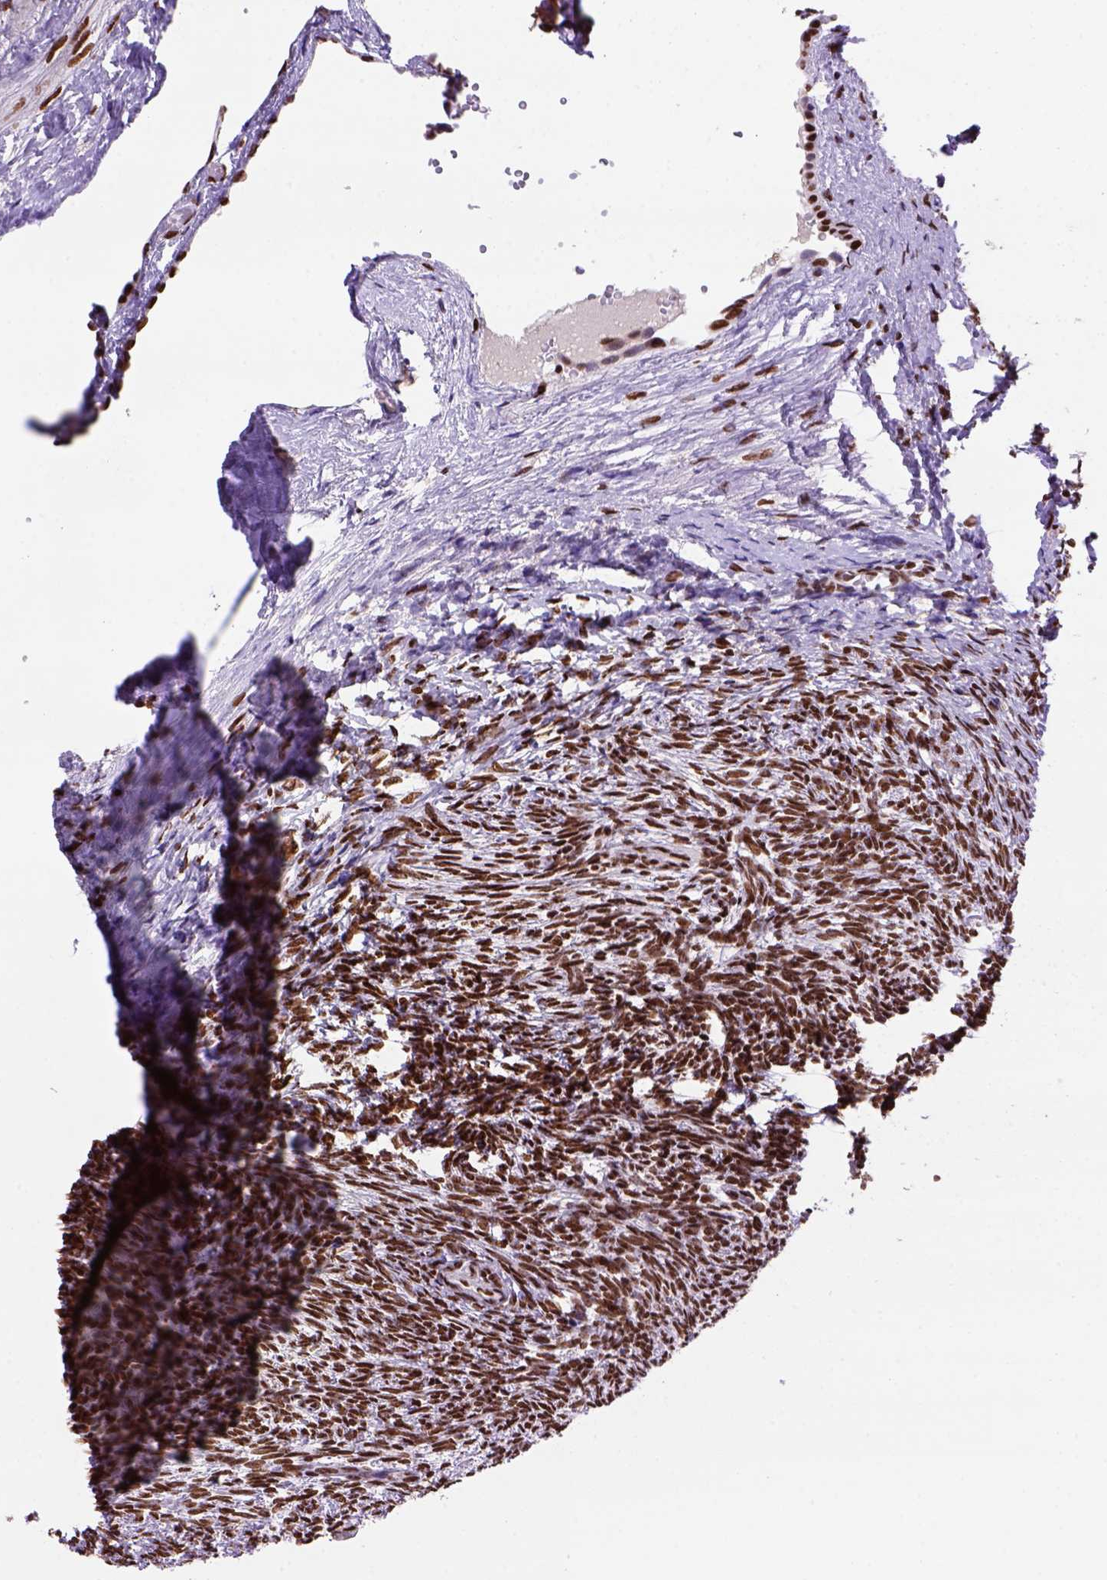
{"staining": {"intensity": "strong", "quantity": ">75%", "location": "nuclear"}, "tissue": "ovary", "cell_type": "Ovarian stroma cells", "image_type": "normal", "snomed": [{"axis": "morphology", "description": "Normal tissue, NOS"}, {"axis": "topography", "description": "Ovary"}], "caption": "Immunohistochemistry staining of normal ovary, which reveals high levels of strong nuclear expression in about >75% of ovarian stroma cells indicating strong nuclear protein staining. The staining was performed using DAB (3,3'-diaminobenzidine) (brown) for protein detection and nuclei were counterstained in hematoxylin (blue).", "gene": "NSMCE2", "patient": {"sex": "female", "age": 46}}